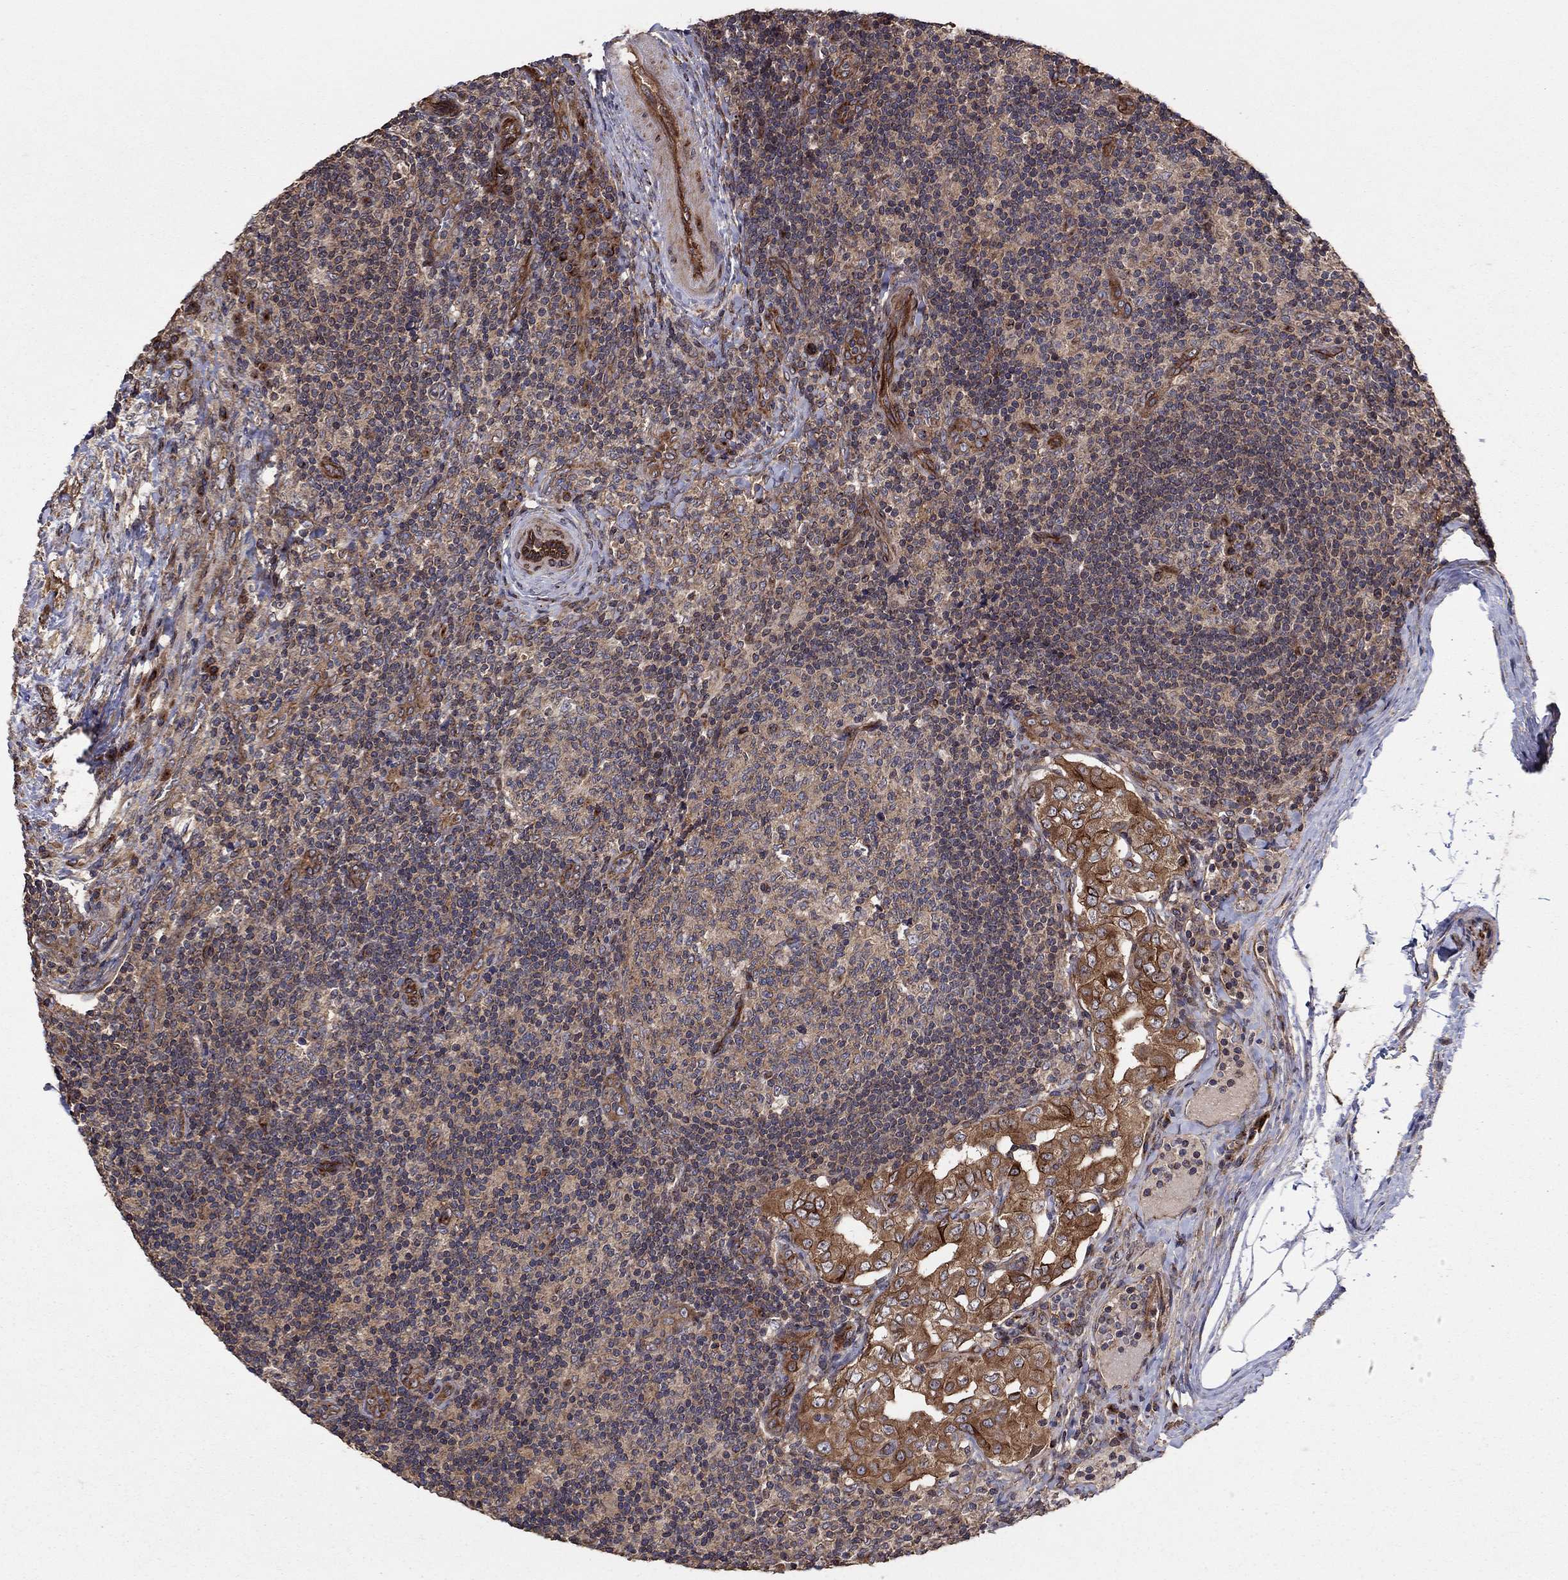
{"staining": {"intensity": "strong", "quantity": ">75%", "location": "cytoplasmic/membranous"}, "tissue": "thyroid cancer", "cell_type": "Tumor cells", "image_type": "cancer", "snomed": [{"axis": "morphology", "description": "Papillary adenocarcinoma, NOS"}, {"axis": "topography", "description": "Thyroid gland"}], "caption": "Strong cytoplasmic/membranous staining is seen in approximately >75% of tumor cells in thyroid cancer.", "gene": "BMERB1", "patient": {"sex": "male", "age": 61}}